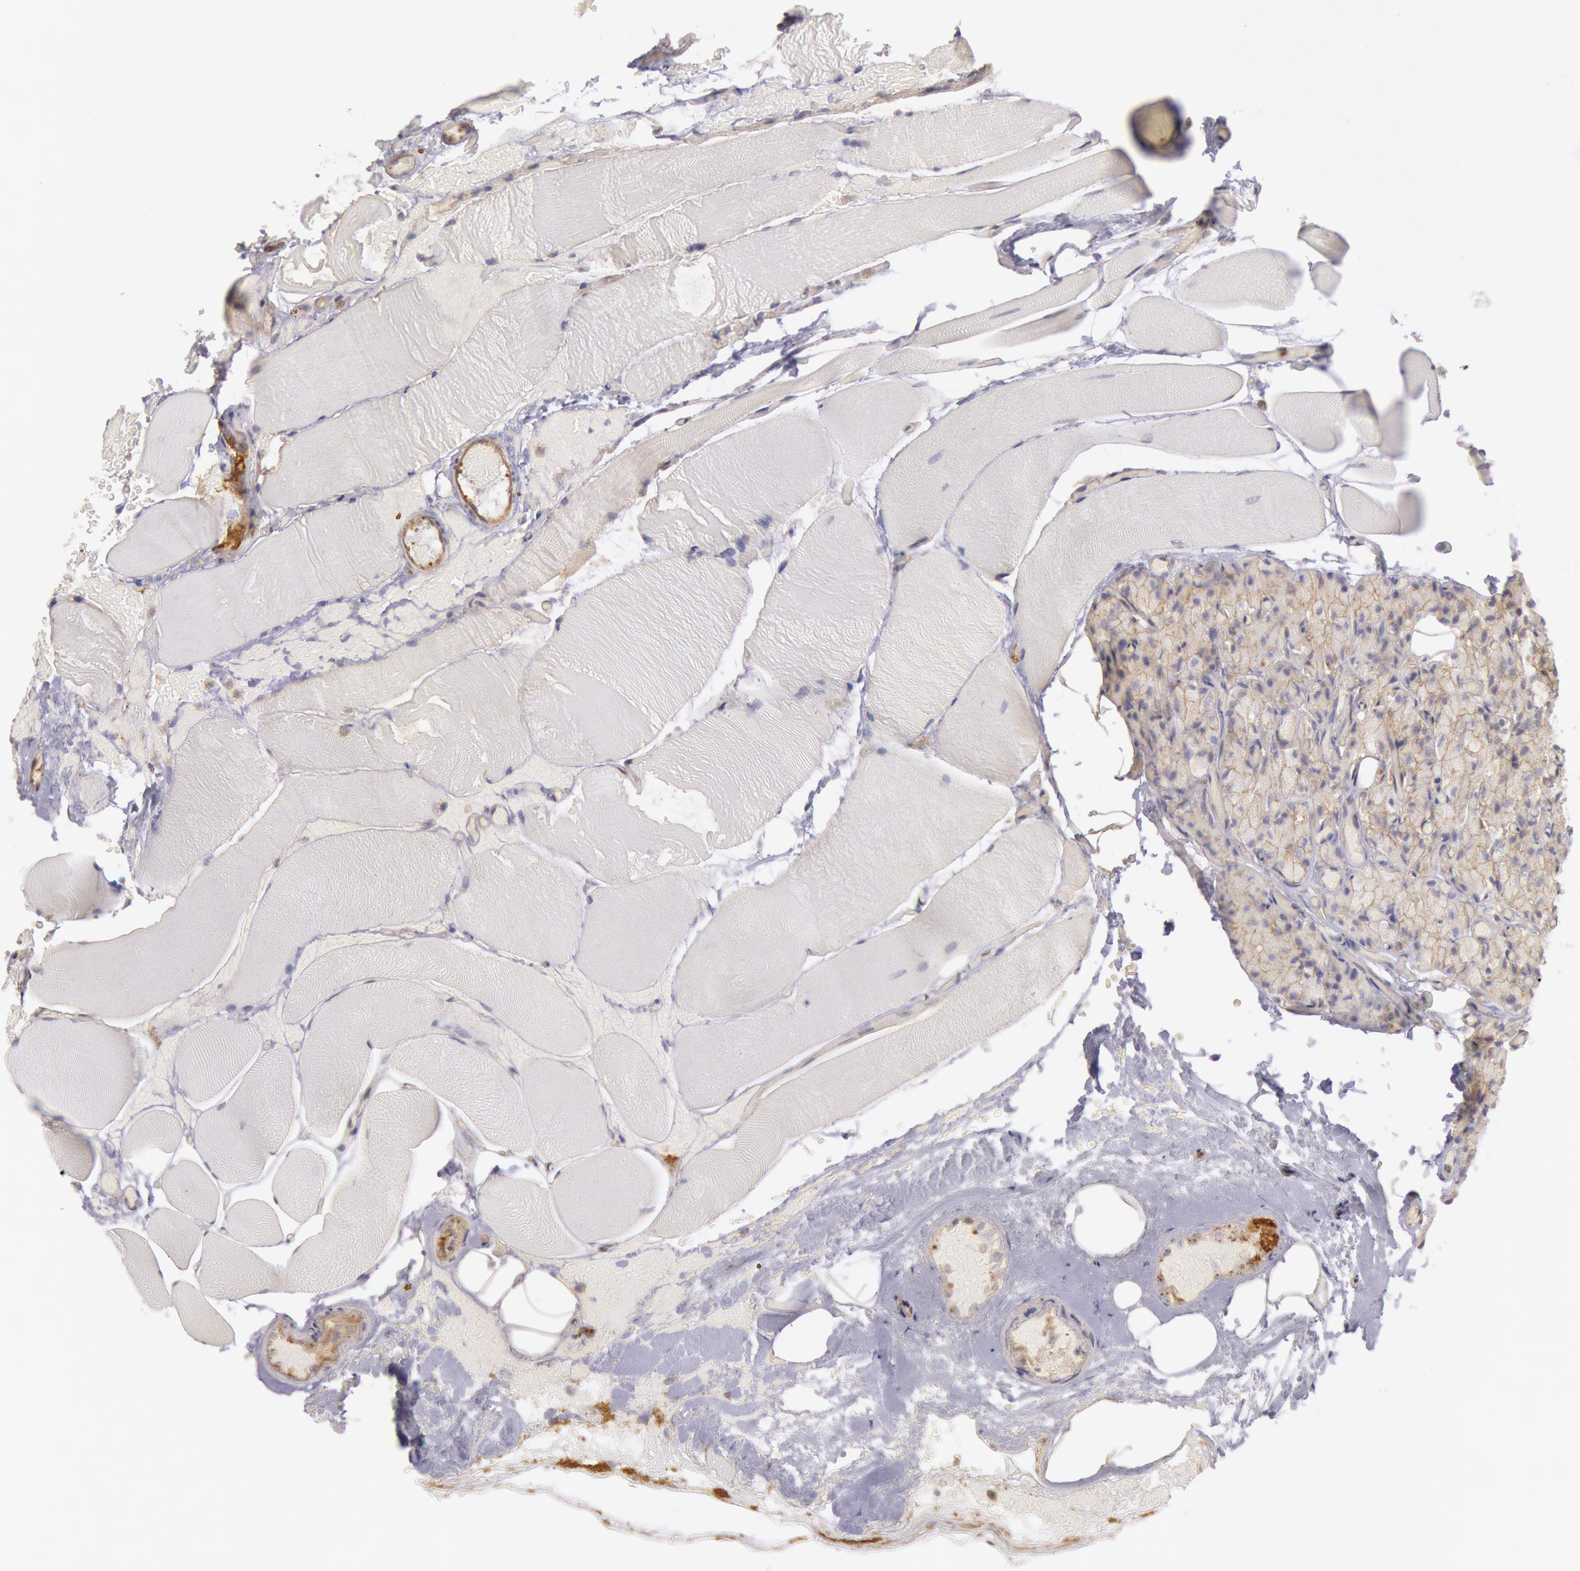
{"staining": {"intensity": "weak", "quantity": ">75%", "location": "cytoplasmic/membranous"}, "tissue": "parathyroid gland", "cell_type": "Glandular cells", "image_type": "normal", "snomed": [{"axis": "morphology", "description": "Normal tissue, NOS"}, {"axis": "topography", "description": "Skeletal muscle"}, {"axis": "topography", "description": "Parathyroid gland"}], "caption": "An immunohistochemistry (IHC) image of normal tissue is shown. Protein staining in brown shows weak cytoplasmic/membranous positivity in parathyroid gland within glandular cells.", "gene": "SNAP23", "patient": {"sex": "female", "age": 37}}